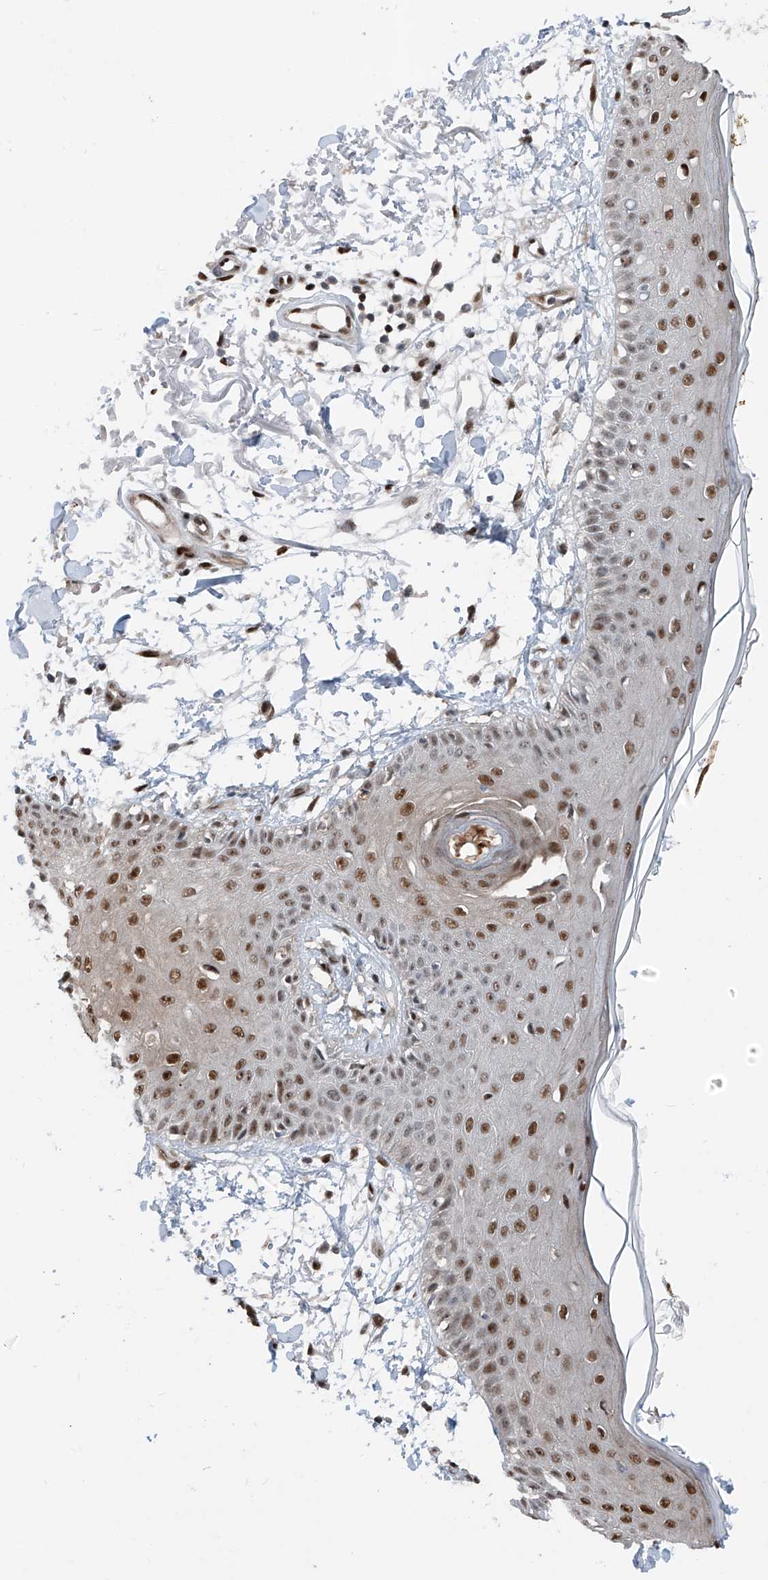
{"staining": {"intensity": "moderate", "quantity": ">75%", "location": "nuclear"}, "tissue": "skin", "cell_type": "Fibroblasts", "image_type": "normal", "snomed": [{"axis": "morphology", "description": "Normal tissue, NOS"}, {"axis": "morphology", "description": "Squamous cell carcinoma, NOS"}, {"axis": "topography", "description": "Skin"}, {"axis": "topography", "description": "Peripheral nerve tissue"}], "caption": "Unremarkable skin displays moderate nuclear positivity in about >75% of fibroblasts, visualized by immunohistochemistry. (Brightfield microscopy of DAB IHC at high magnification).", "gene": "RBP7", "patient": {"sex": "male", "age": 83}}